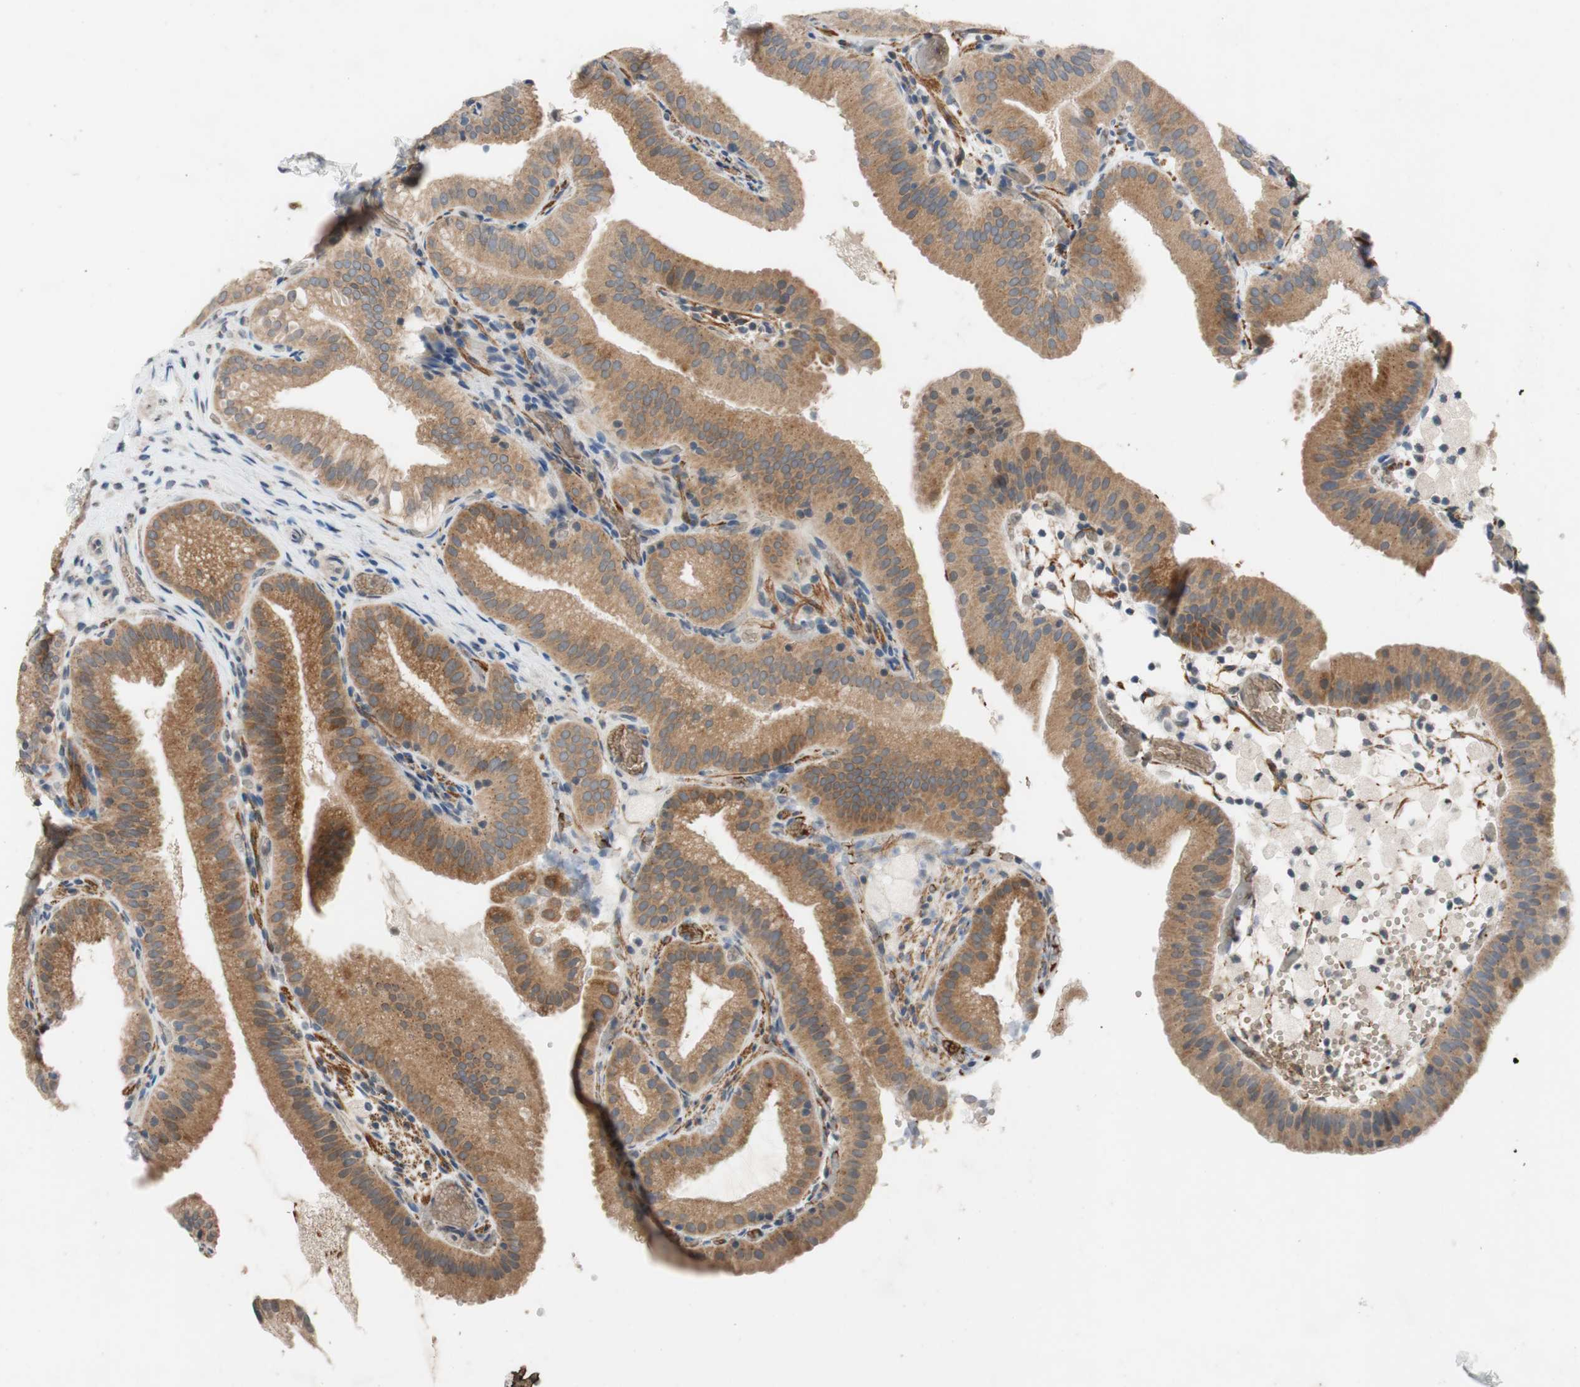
{"staining": {"intensity": "moderate", "quantity": ">75%", "location": "cytoplasmic/membranous"}, "tissue": "gallbladder", "cell_type": "Glandular cells", "image_type": "normal", "snomed": [{"axis": "morphology", "description": "Normal tissue, NOS"}, {"axis": "topography", "description": "Gallbladder"}], "caption": "Brown immunohistochemical staining in normal gallbladder demonstrates moderate cytoplasmic/membranous staining in about >75% of glandular cells.", "gene": "ADD2", "patient": {"sex": "male", "age": 54}}